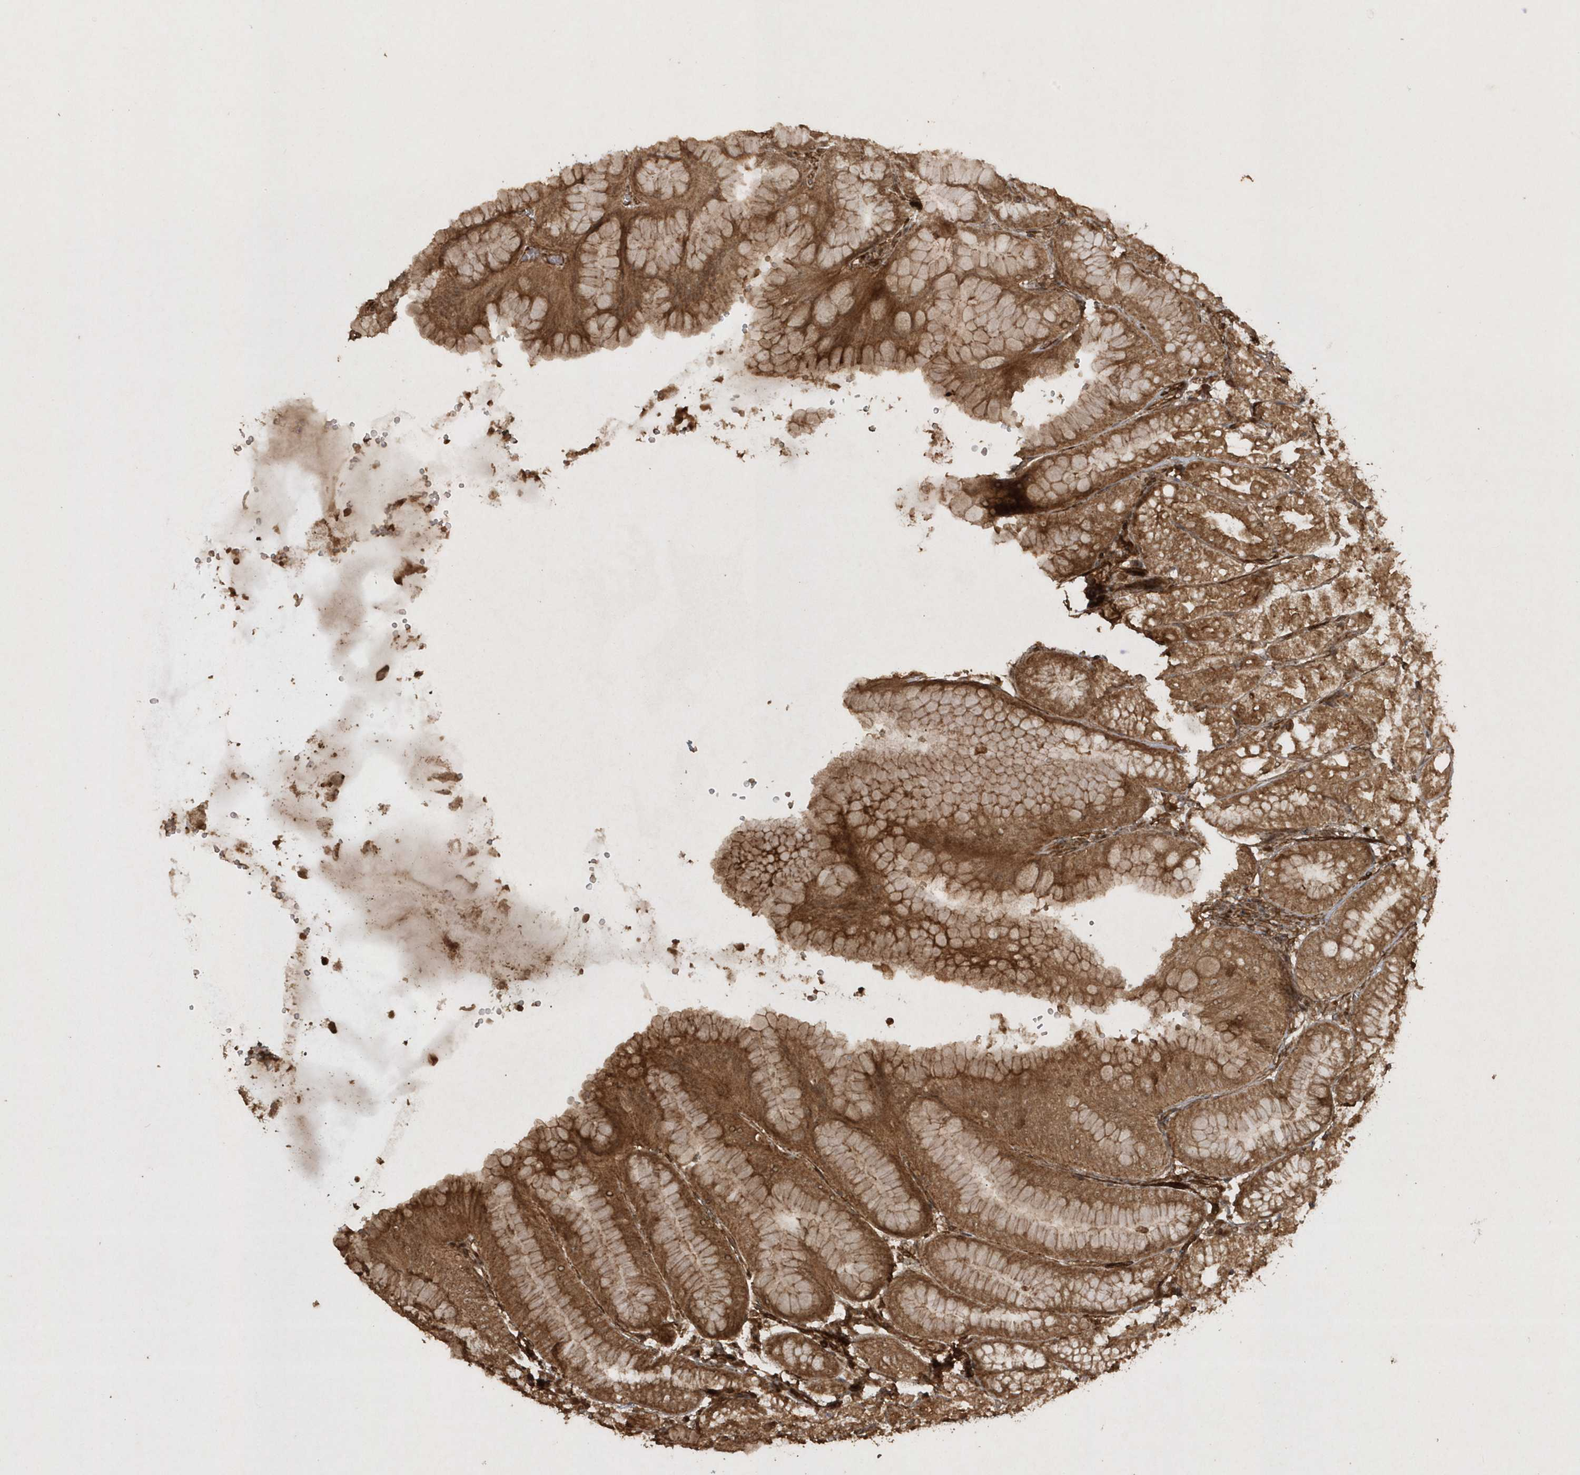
{"staining": {"intensity": "strong", "quantity": ">75%", "location": "cytoplasmic/membranous"}, "tissue": "stomach", "cell_type": "Glandular cells", "image_type": "normal", "snomed": [{"axis": "morphology", "description": "Normal tissue, NOS"}, {"axis": "topography", "description": "Stomach, lower"}], "caption": "The immunohistochemical stain labels strong cytoplasmic/membranous staining in glandular cells of normal stomach. The protein is shown in brown color, while the nuclei are stained blue.", "gene": "AVPI1", "patient": {"sex": "male", "age": 71}}